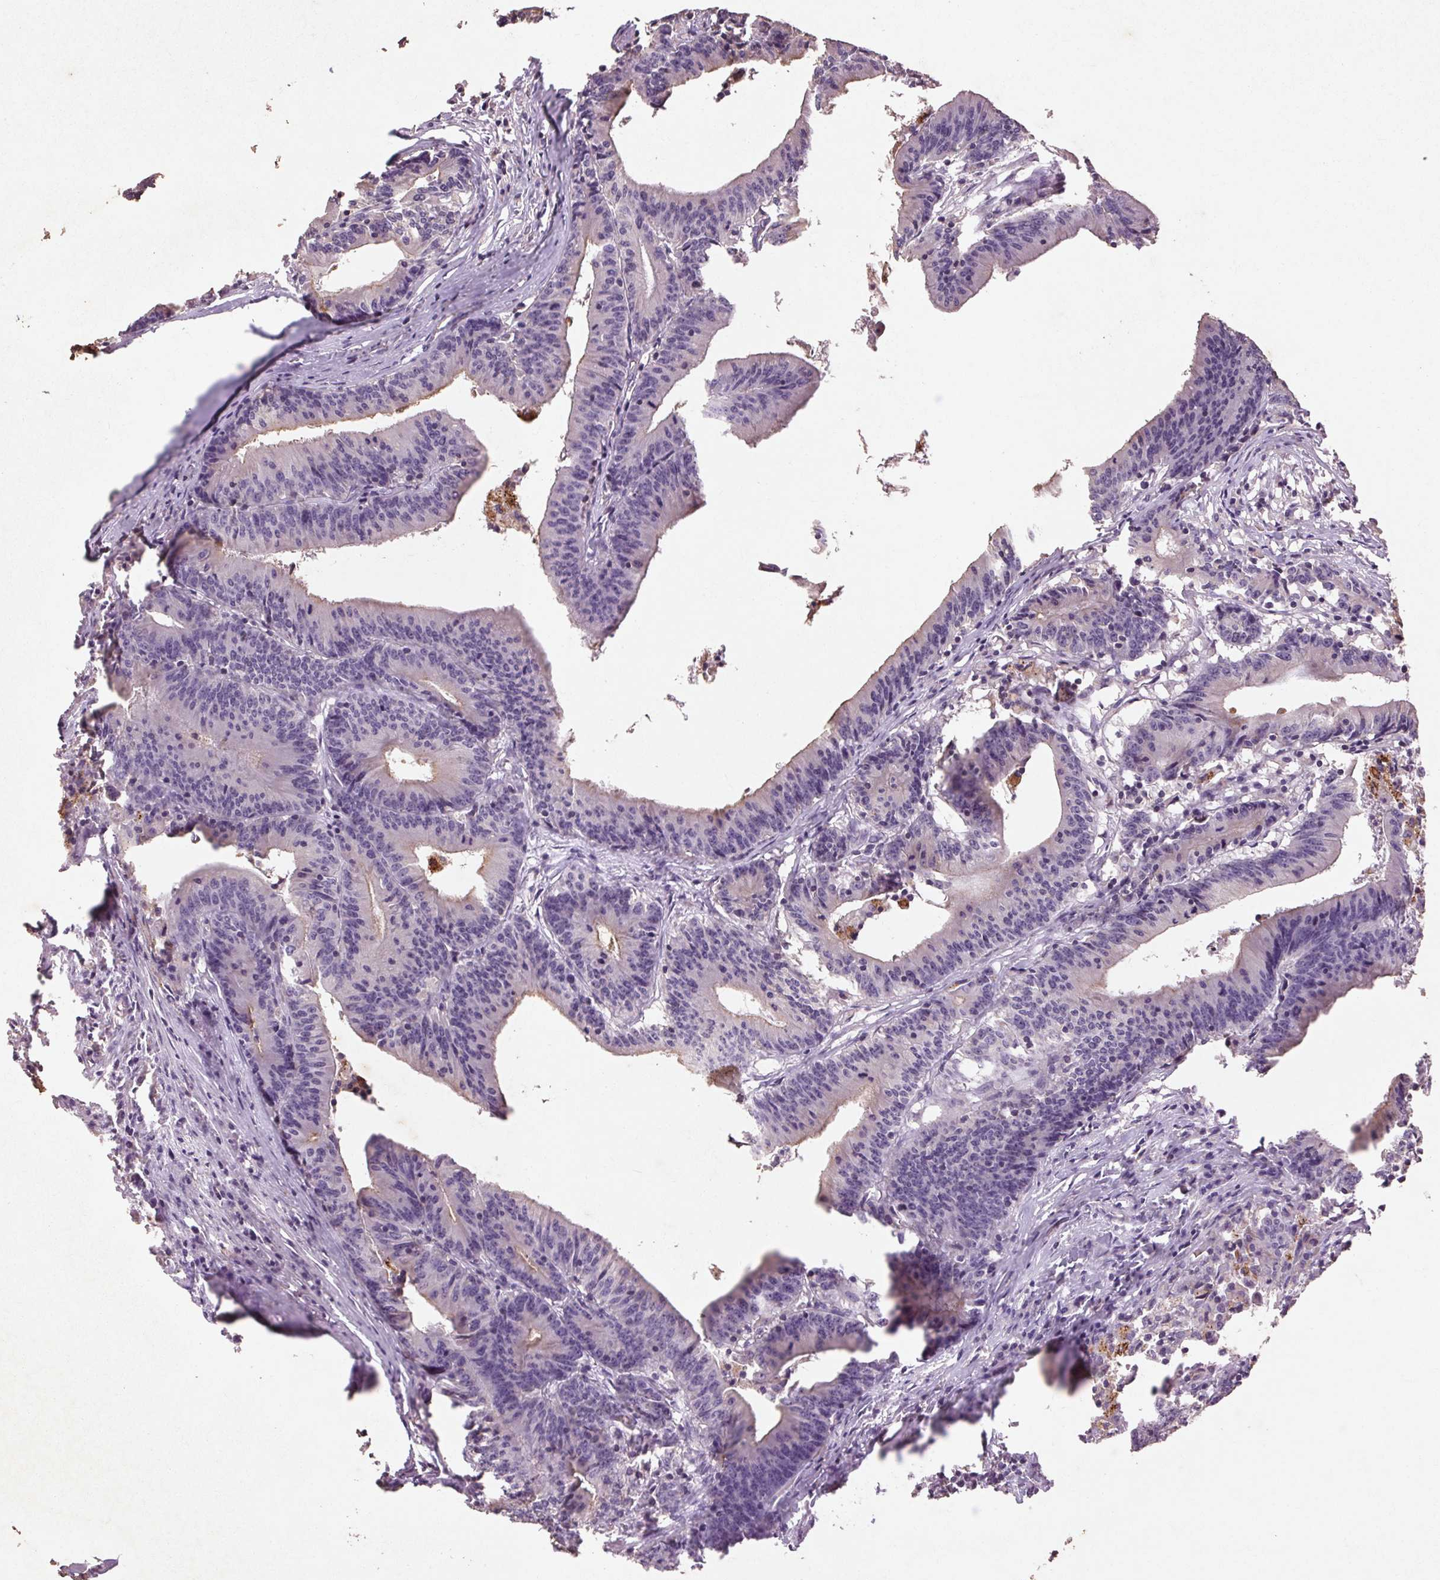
{"staining": {"intensity": "negative", "quantity": "none", "location": "none"}, "tissue": "colorectal cancer", "cell_type": "Tumor cells", "image_type": "cancer", "snomed": [{"axis": "morphology", "description": "Adenocarcinoma, NOS"}, {"axis": "topography", "description": "Colon"}], "caption": "IHC of human adenocarcinoma (colorectal) demonstrates no staining in tumor cells.", "gene": "FNDC7", "patient": {"sex": "female", "age": 78}}